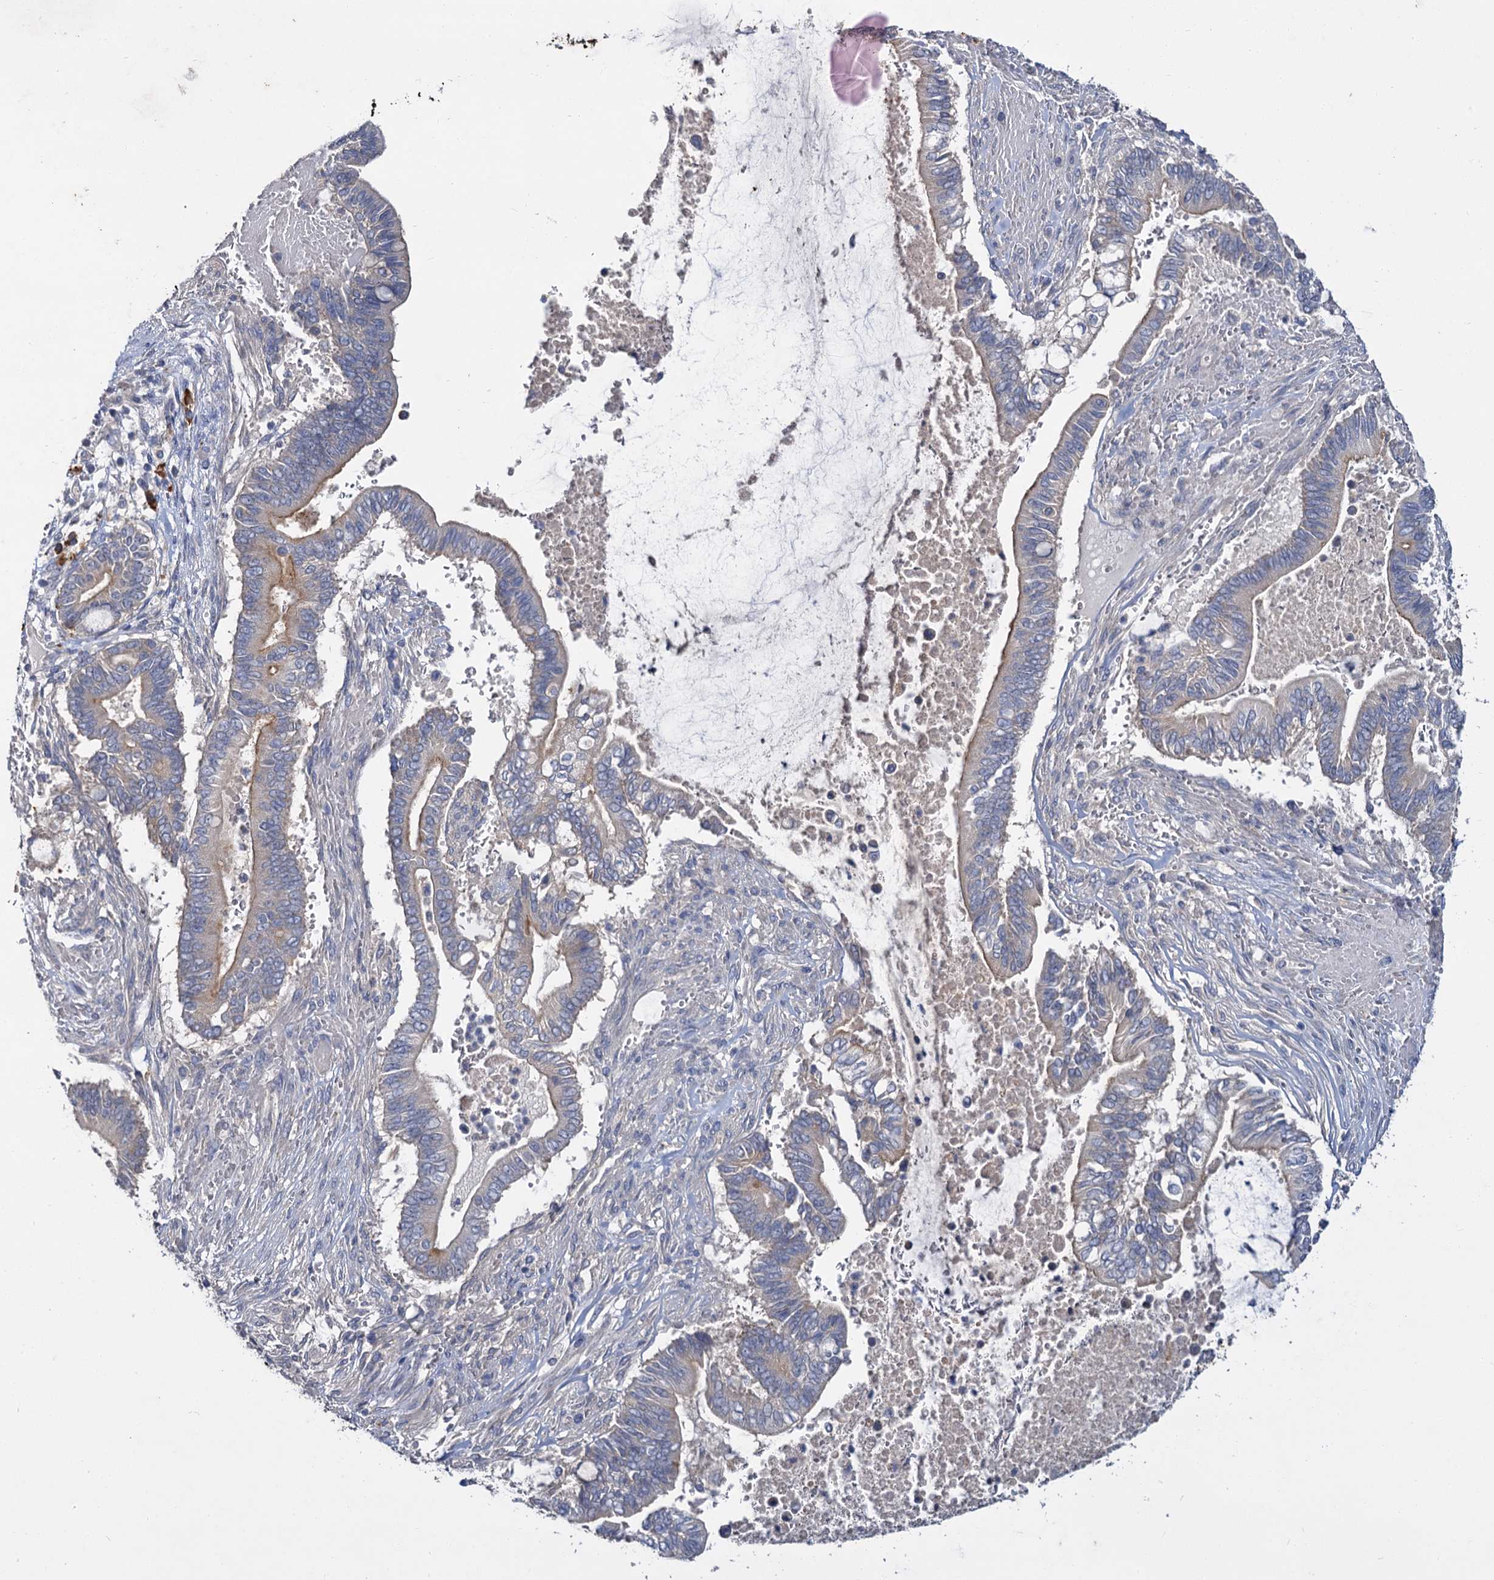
{"staining": {"intensity": "weak", "quantity": "<25%", "location": "cytoplasmic/membranous"}, "tissue": "pancreatic cancer", "cell_type": "Tumor cells", "image_type": "cancer", "snomed": [{"axis": "morphology", "description": "Adenocarcinoma, NOS"}, {"axis": "topography", "description": "Pancreas"}], "caption": "Histopathology image shows no protein staining in tumor cells of pancreatic adenocarcinoma tissue. The staining was performed using DAB (3,3'-diaminobenzidine) to visualize the protein expression in brown, while the nuclei were stained in blue with hematoxylin (Magnification: 20x).", "gene": "ATP9A", "patient": {"sex": "male", "age": 68}}